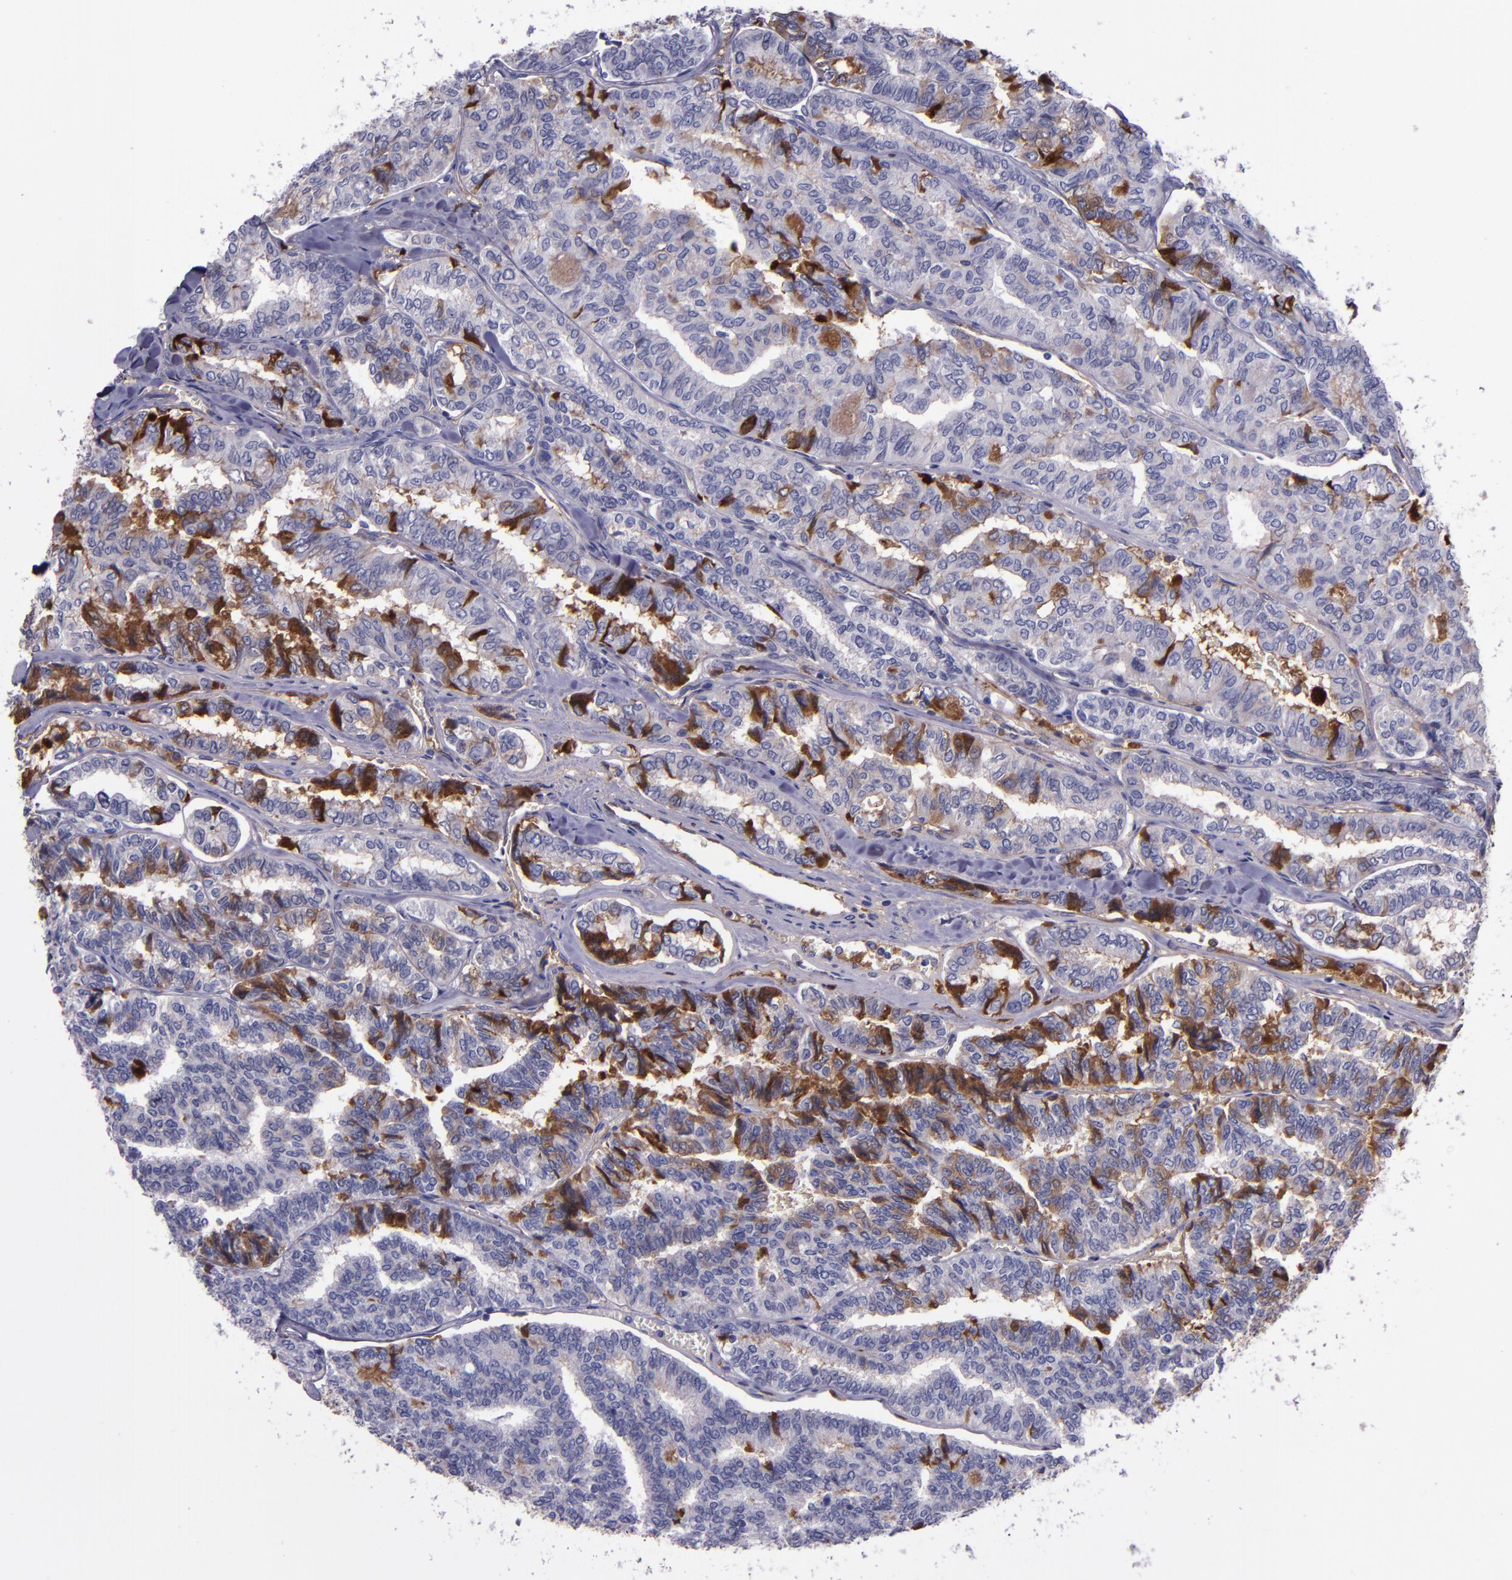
{"staining": {"intensity": "moderate", "quantity": "25%-75%", "location": "cytoplasmic/membranous"}, "tissue": "thyroid cancer", "cell_type": "Tumor cells", "image_type": "cancer", "snomed": [{"axis": "morphology", "description": "Papillary adenocarcinoma, NOS"}, {"axis": "topography", "description": "Thyroid gland"}], "caption": "Papillary adenocarcinoma (thyroid) was stained to show a protein in brown. There is medium levels of moderate cytoplasmic/membranous staining in about 25%-75% of tumor cells.", "gene": "APOH", "patient": {"sex": "female", "age": 35}}